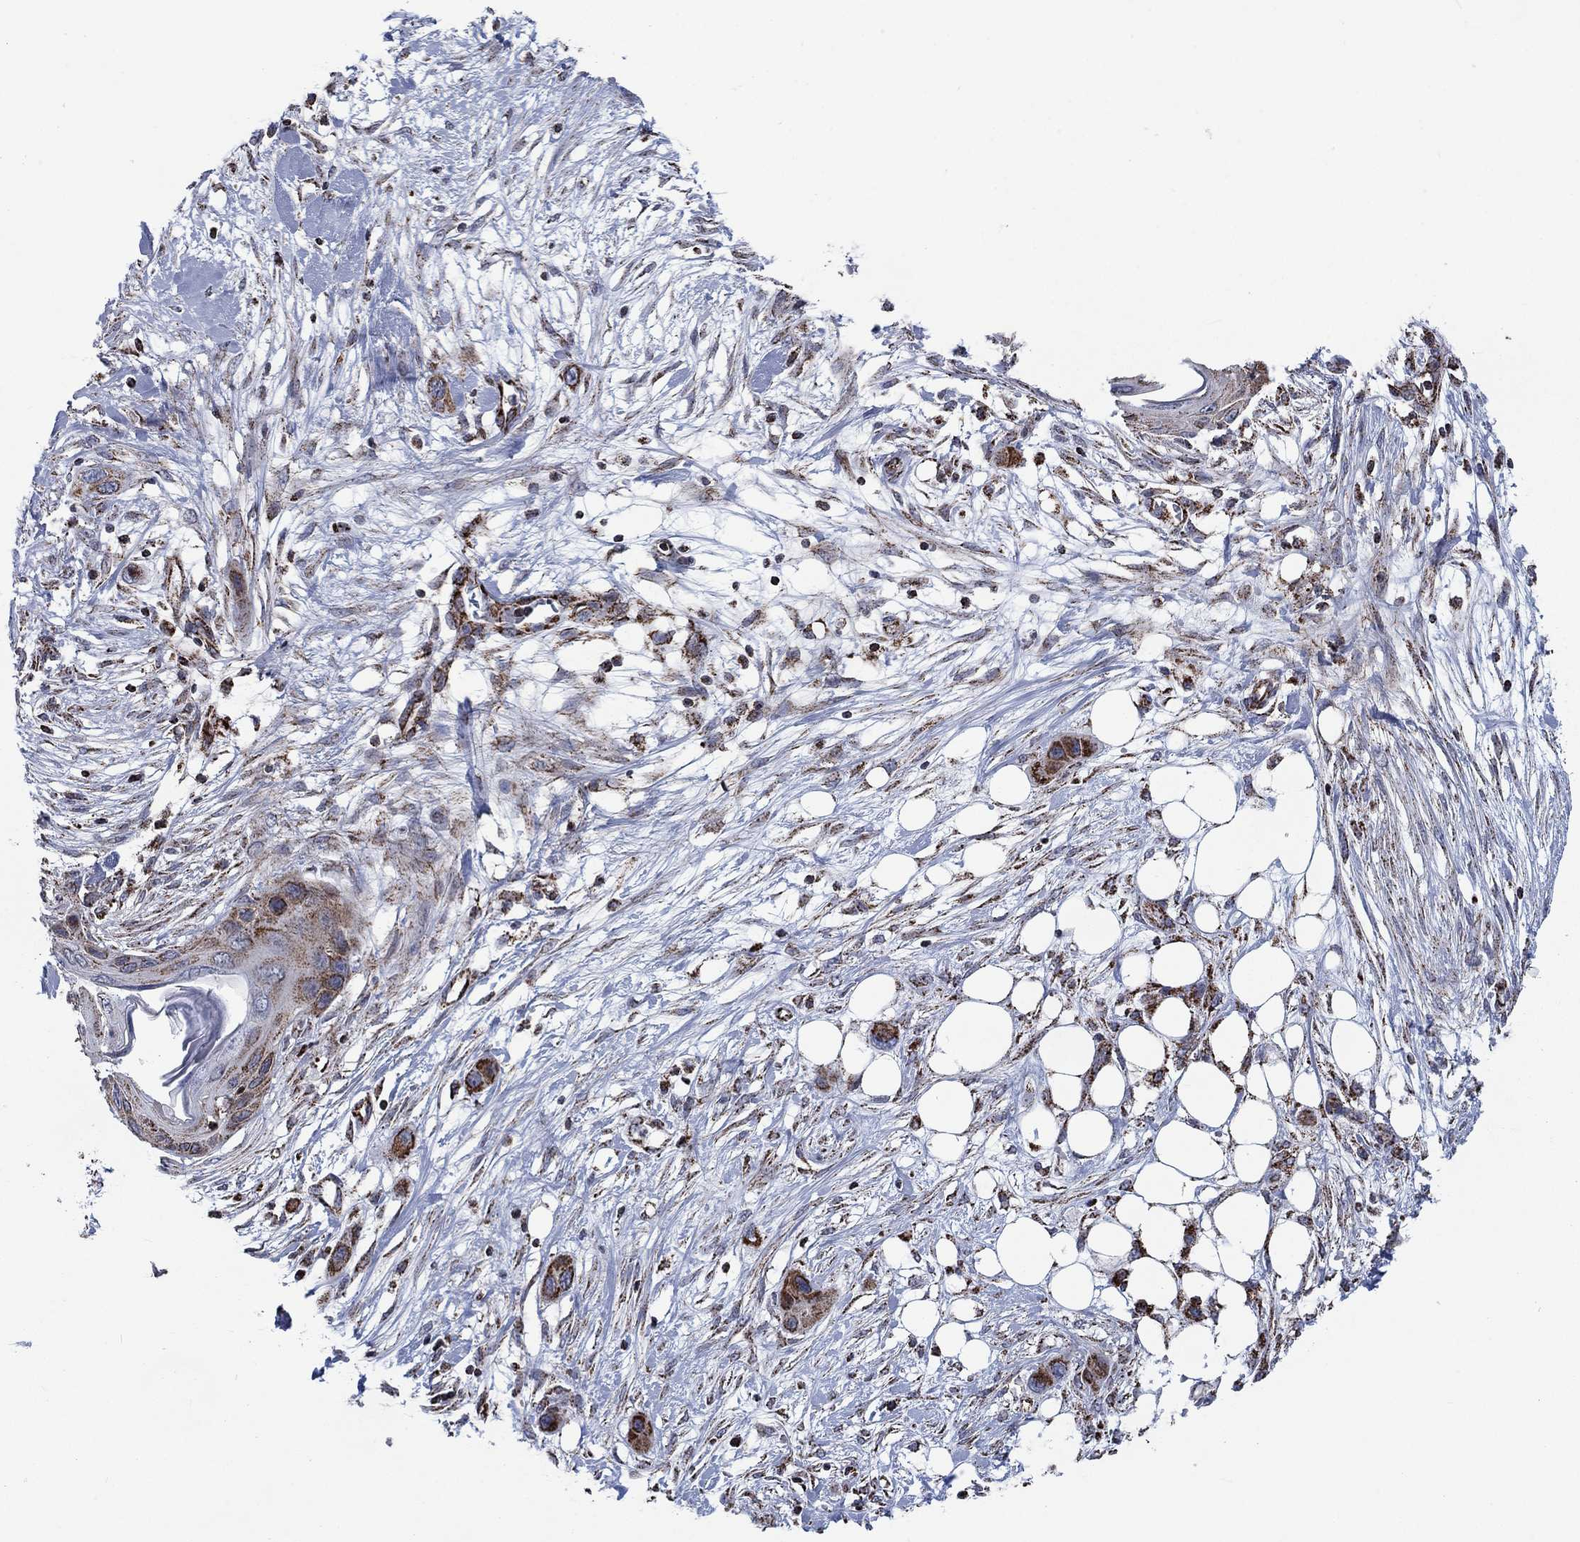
{"staining": {"intensity": "strong", "quantity": "25%-75%", "location": "cytoplasmic/membranous"}, "tissue": "skin cancer", "cell_type": "Tumor cells", "image_type": "cancer", "snomed": [{"axis": "morphology", "description": "Squamous cell carcinoma, NOS"}, {"axis": "topography", "description": "Skin"}], "caption": "Immunohistochemistry (DAB) staining of squamous cell carcinoma (skin) displays strong cytoplasmic/membranous protein staining in approximately 25%-75% of tumor cells.", "gene": "MOAP1", "patient": {"sex": "male", "age": 79}}